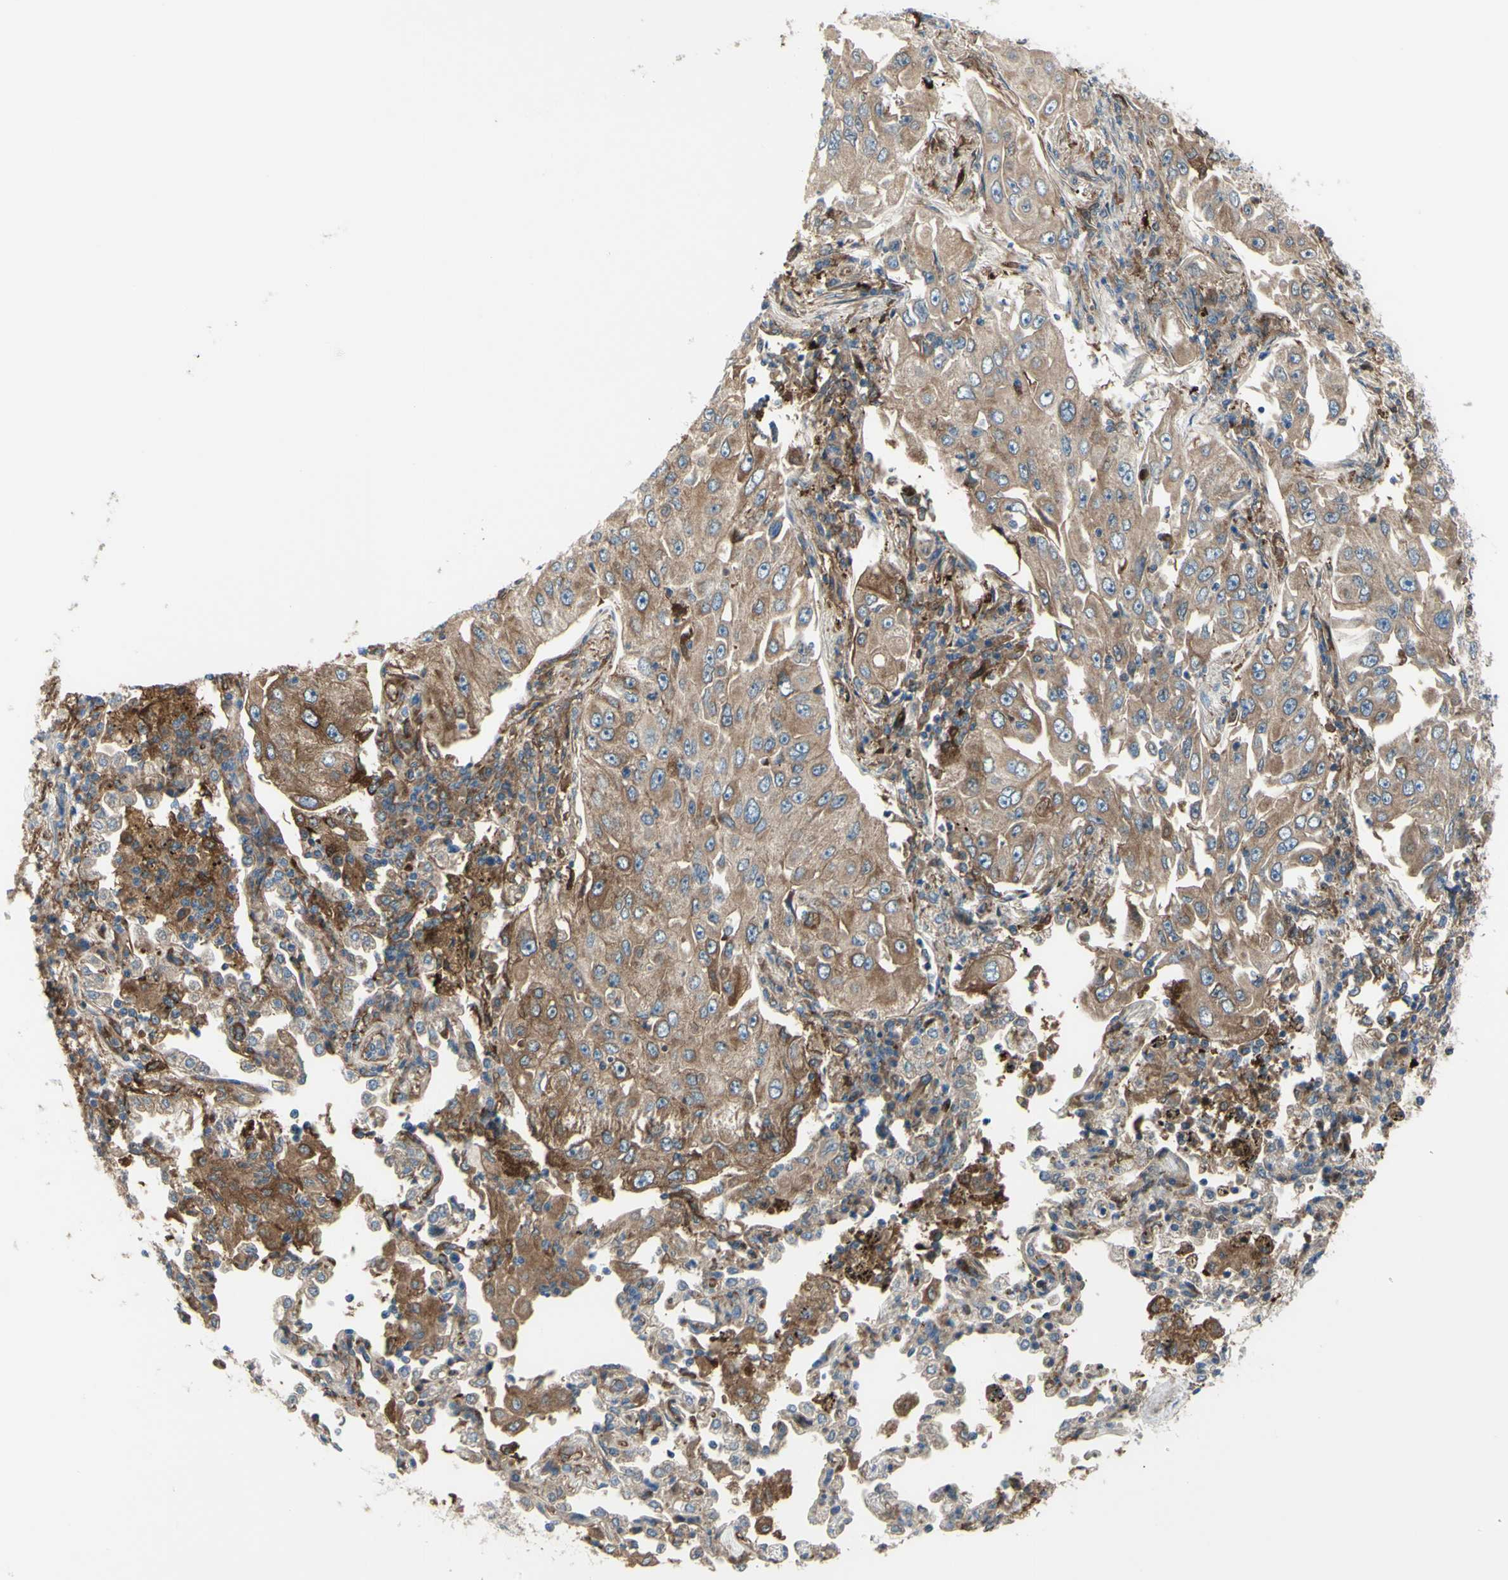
{"staining": {"intensity": "moderate", "quantity": ">75%", "location": "cytoplasmic/membranous"}, "tissue": "lung cancer", "cell_type": "Tumor cells", "image_type": "cancer", "snomed": [{"axis": "morphology", "description": "Adenocarcinoma, NOS"}, {"axis": "topography", "description": "Lung"}], "caption": "Immunohistochemistry (IHC) (DAB) staining of human lung cancer (adenocarcinoma) displays moderate cytoplasmic/membranous protein expression in approximately >75% of tumor cells. Nuclei are stained in blue.", "gene": "IGSF9B", "patient": {"sex": "male", "age": 84}}